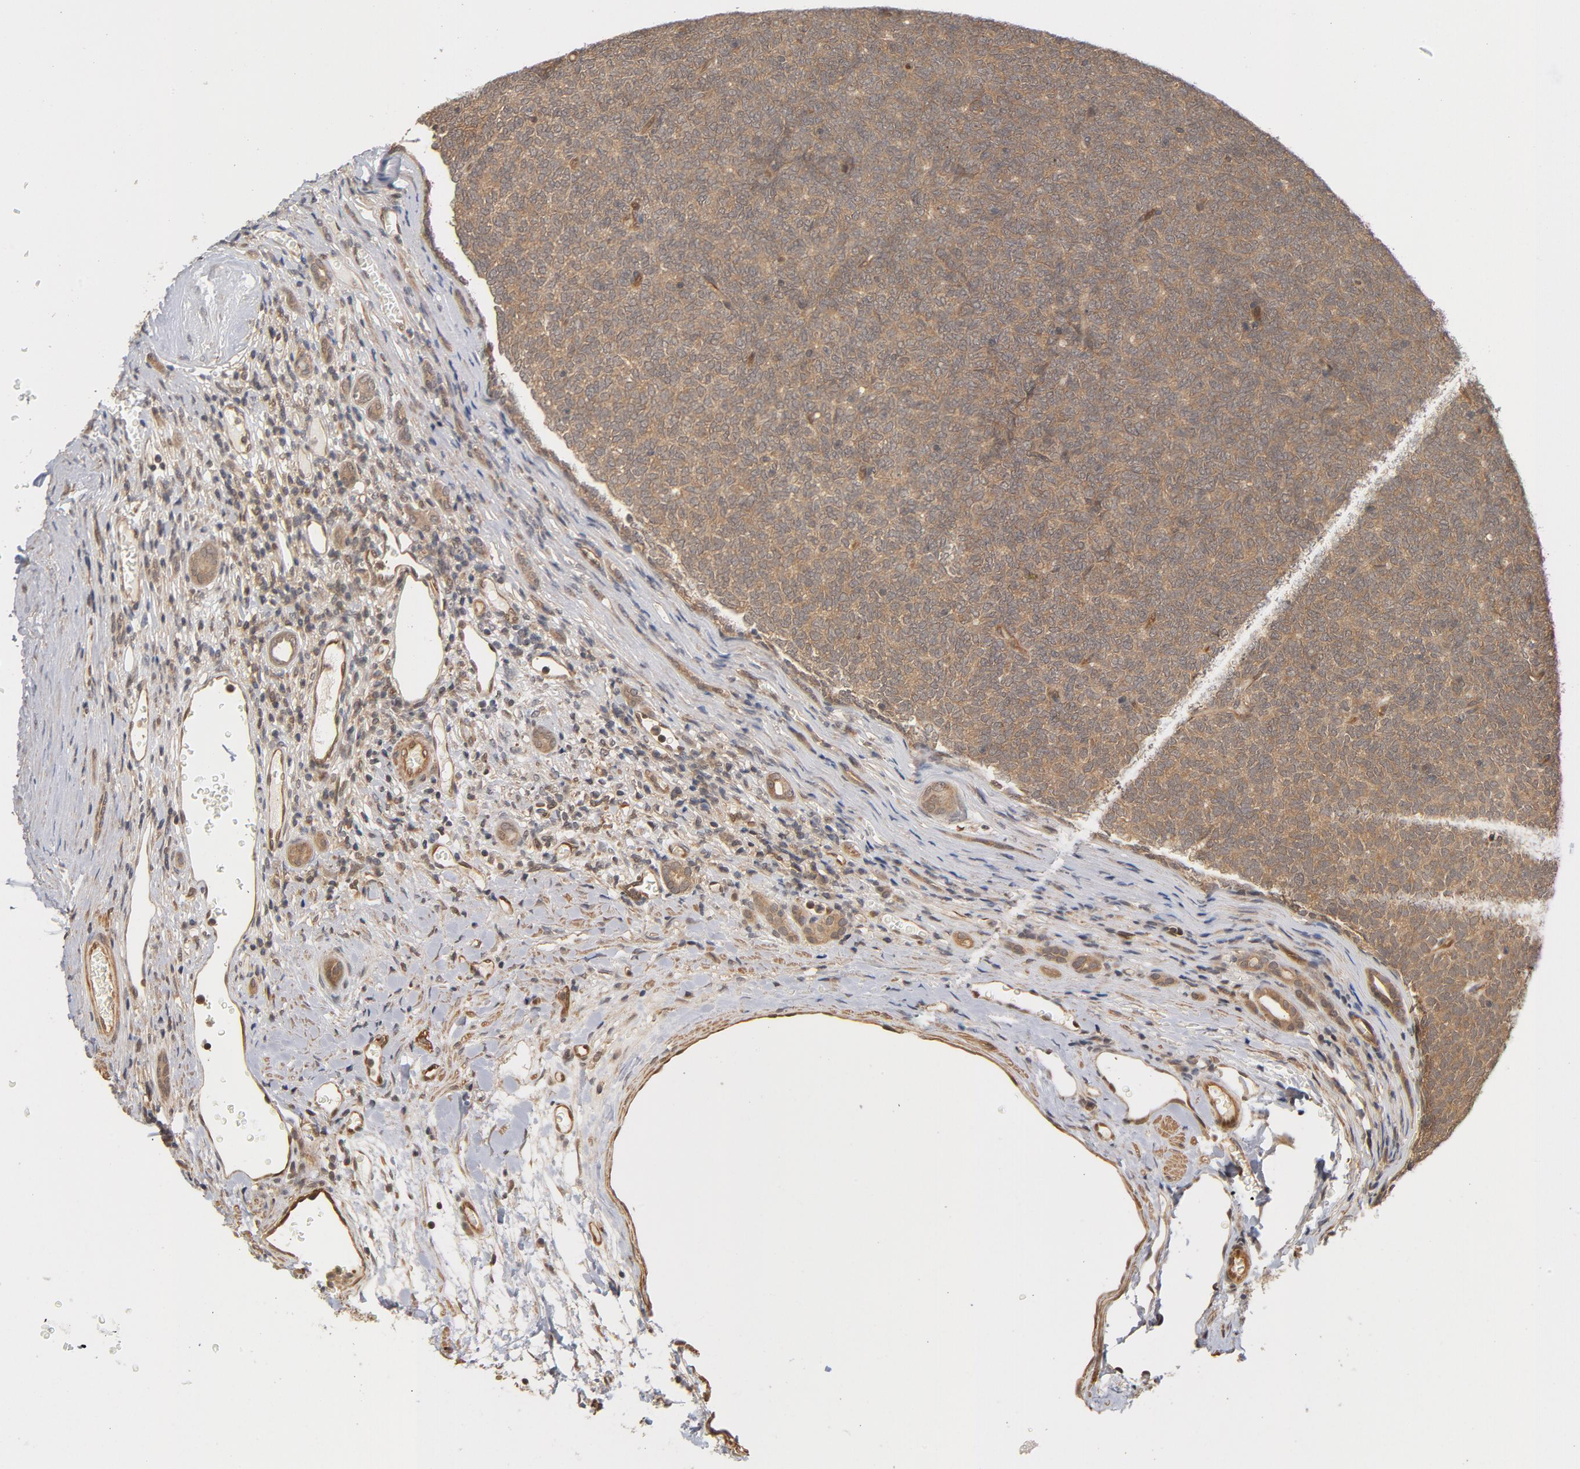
{"staining": {"intensity": "moderate", "quantity": ">75%", "location": "cytoplasmic/membranous"}, "tissue": "renal cancer", "cell_type": "Tumor cells", "image_type": "cancer", "snomed": [{"axis": "morphology", "description": "Neoplasm, malignant, NOS"}, {"axis": "topography", "description": "Kidney"}], "caption": "A medium amount of moderate cytoplasmic/membranous staining is present in about >75% of tumor cells in renal cancer (malignant neoplasm) tissue. (Brightfield microscopy of DAB IHC at high magnification).", "gene": "CDC37", "patient": {"sex": "male", "age": 28}}